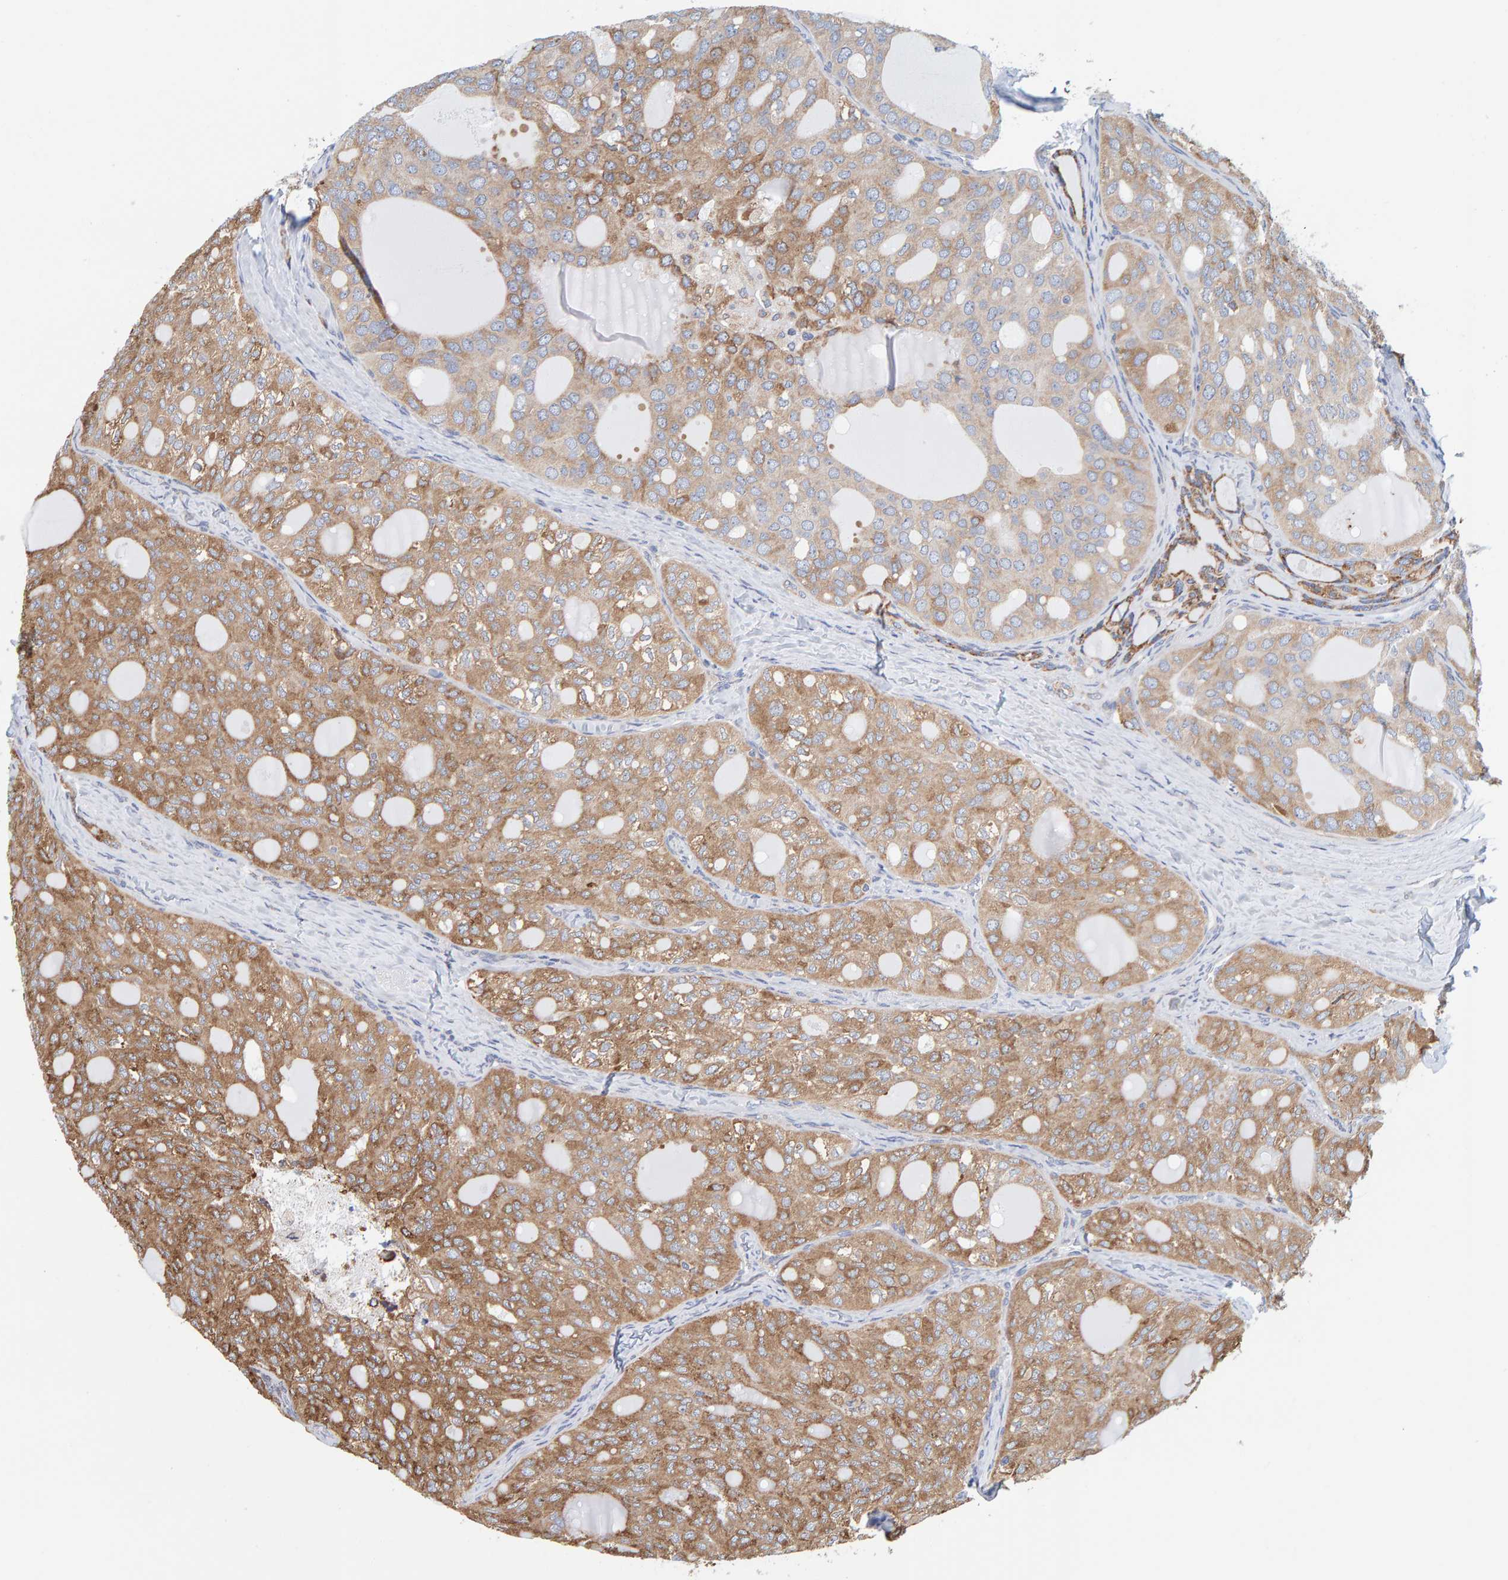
{"staining": {"intensity": "moderate", "quantity": ">75%", "location": "cytoplasmic/membranous"}, "tissue": "thyroid cancer", "cell_type": "Tumor cells", "image_type": "cancer", "snomed": [{"axis": "morphology", "description": "Follicular adenoma carcinoma, NOS"}, {"axis": "topography", "description": "Thyroid gland"}], "caption": "DAB immunohistochemical staining of human follicular adenoma carcinoma (thyroid) shows moderate cytoplasmic/membranous protein positivity in about >75% of tumor cells.", "gene": "SGPL1", "patient": {"sex": "male", "age": 75}}